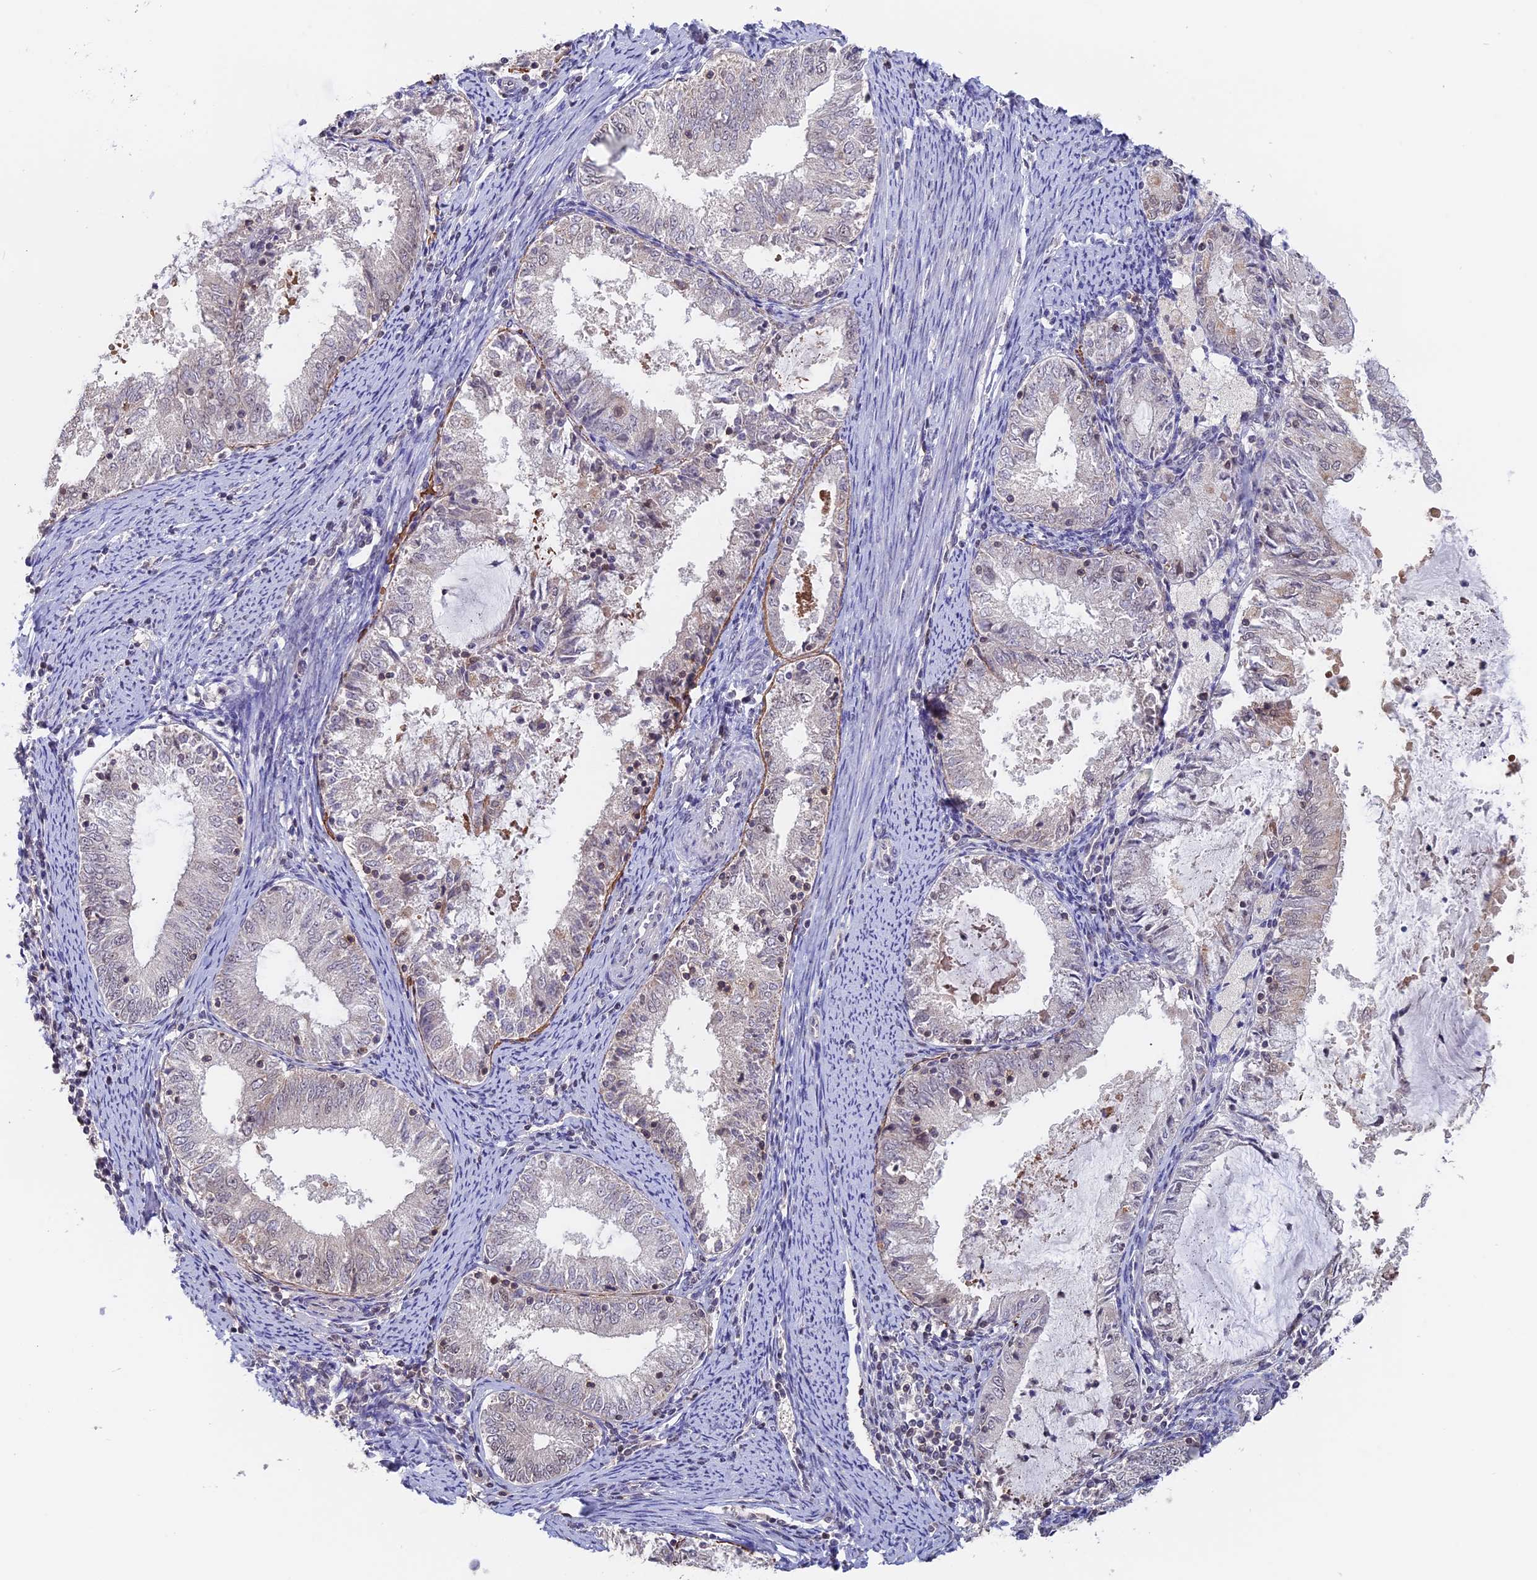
{"staining": {"intensity": "negative", "quantity": "none", "location": "none"}, "tissue": "endometrial cancer", "cell_type": "Tumor cells", "image_type": "cancer", "snomed": [{"axis": "morphology", "description": "Adenocarcinoma, NOS"}, {"axis": "topography", "description": "Endometrium"}], "caption": "The micrograph displays no staining of tumor cells in endometrial cancer (adenocarcinoma). (DAB immunohistochemistry with hematoxylin counter stain).", "gene": "RFC5", "patient": {"sex": "female", "age": 57}}